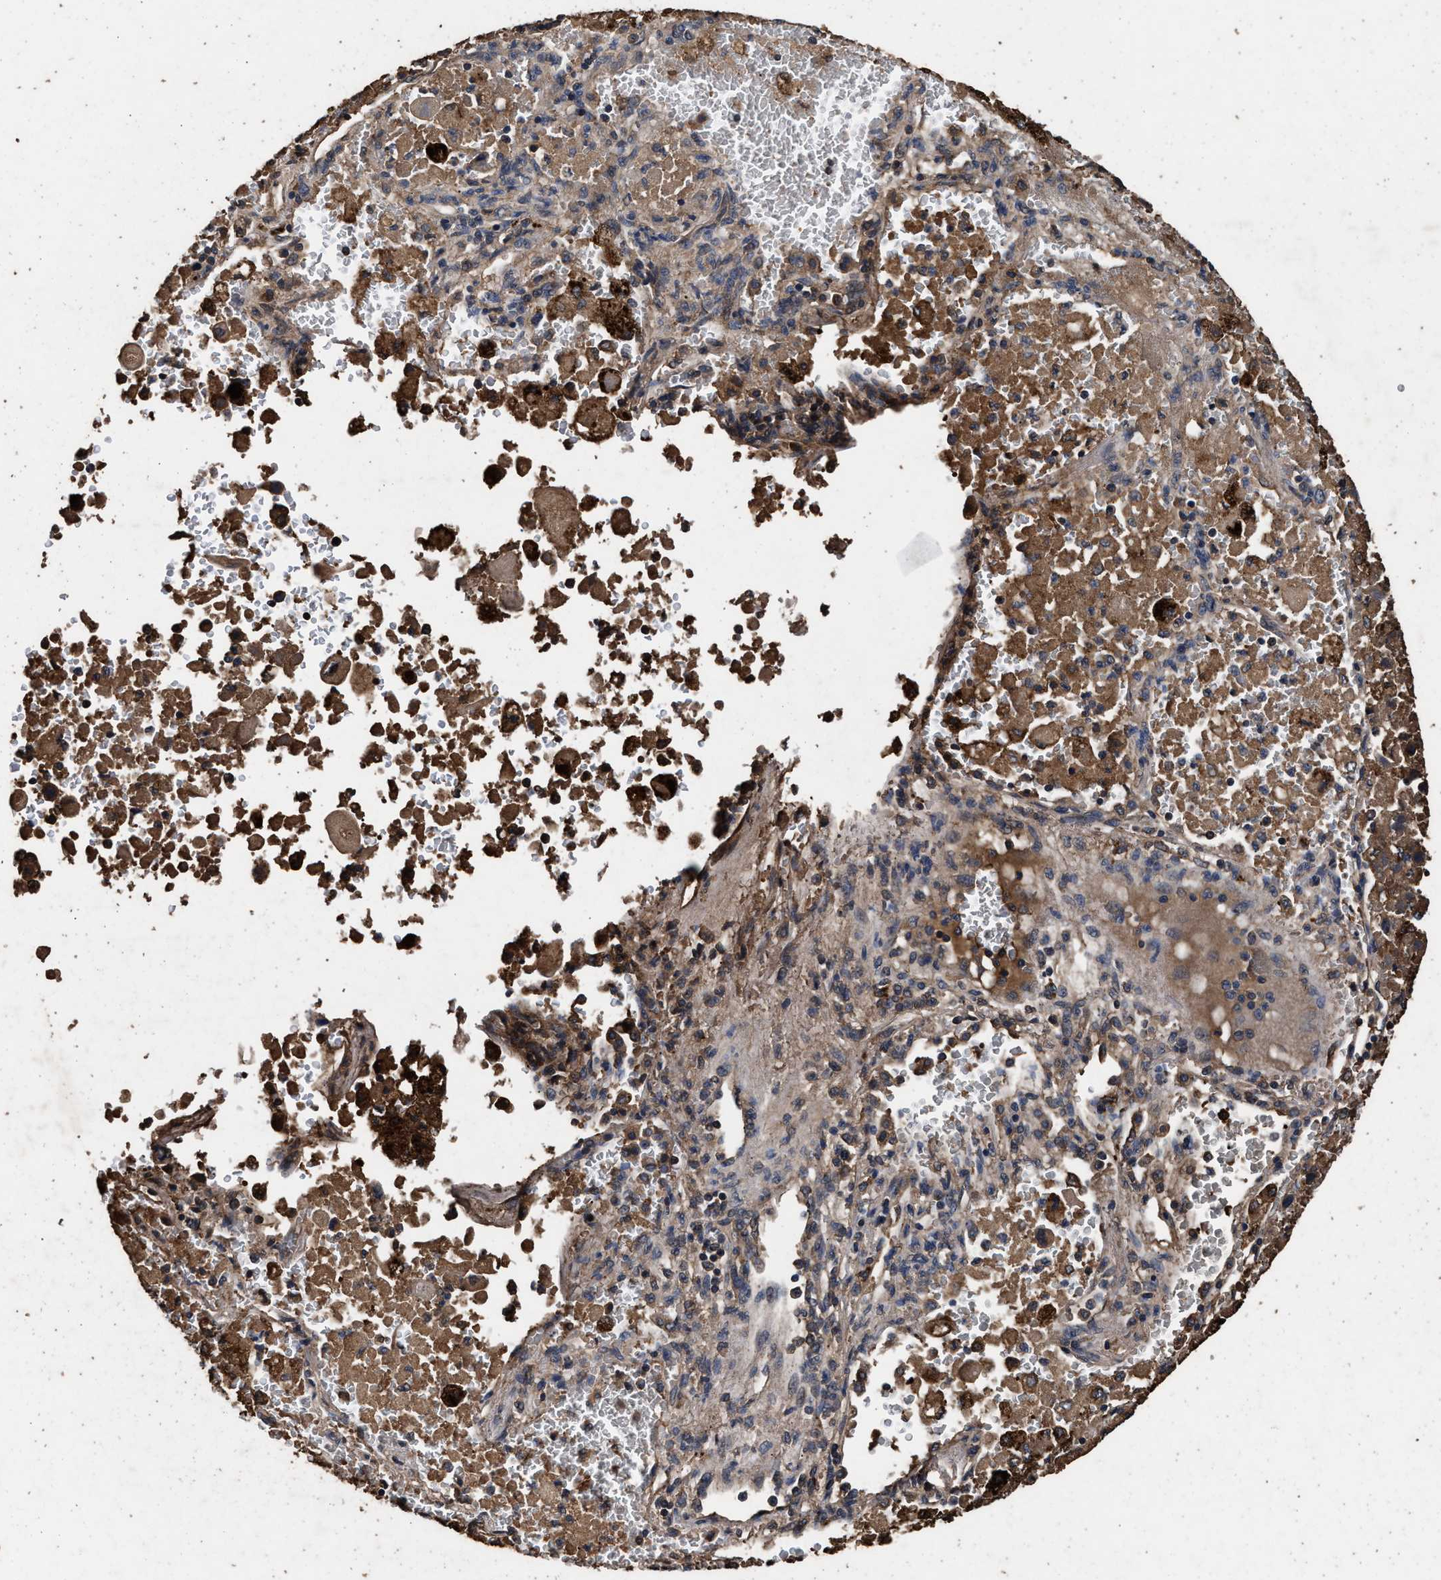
{"staining": {"intensity": "weak", "quantity": ">75%", "location": "cytoplasmic/membranous"}, "tissue": "lung cancer", "cell_type": "Tumor cells", "image_type": "cancer", "snomed": [{"axis": "morphology", "description": "Squamous cell carcinoma, NOS"}, {"axis": "topography", "description": "Lung"}], "caption": "Lung squamous cell carcinoma stained with immunohistochemistry (IHC) displays weak cytoplasmic/membranous staining in approximately >75% of tumor cells. (DAB = brown stain, brightfield microscopy at high magnification).", "gene": "KYAT1", "patient": {"sex": "male", "age": 61}}